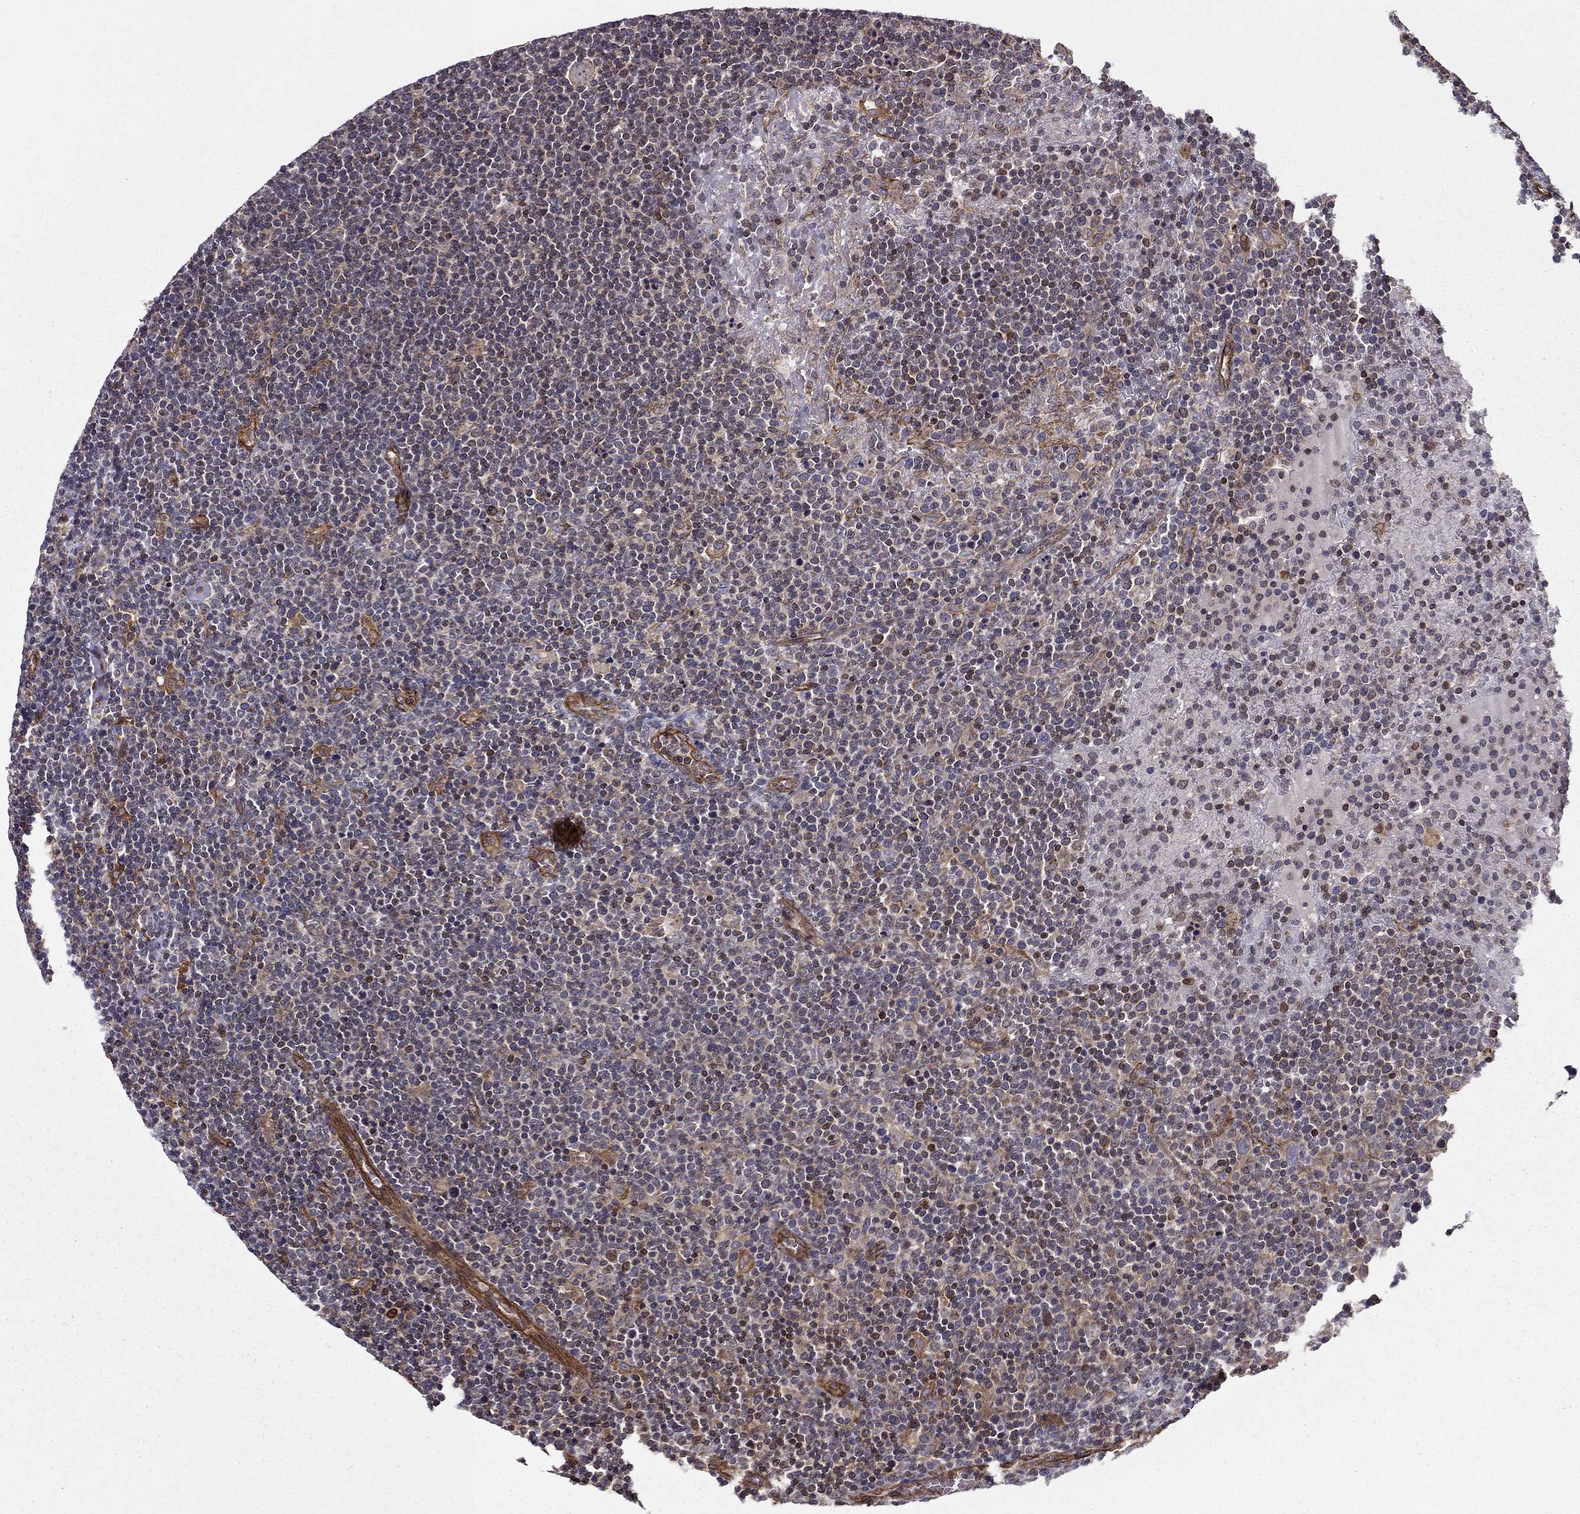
{"staining": {"intensity": "moderate", "quantity": "<25%", "location": "cytoplasmic/membranous"}, "tissue": "lymphoma", "cell_type": "Tumor cells", "image_type": "cancer", "snomed": [{"axis": "morphology", "description": "Malignant lymphoma, non-Hodgkin's type, High grade"}, {"axis": "topography", "description": "Lymph node"}], "caption": "DAB (3,3'-diaminobenzidine) immunohistochemical staining of high-grade malignant lymphoma, non-Hodgkin's type exhibits moderate cytoplasmic/membranous protein staining in approximately <25% of tumor cells. Nuclei are stained in blue.", "gene": "SHMT1", "patient": {"sex": "male", "age": 61}}